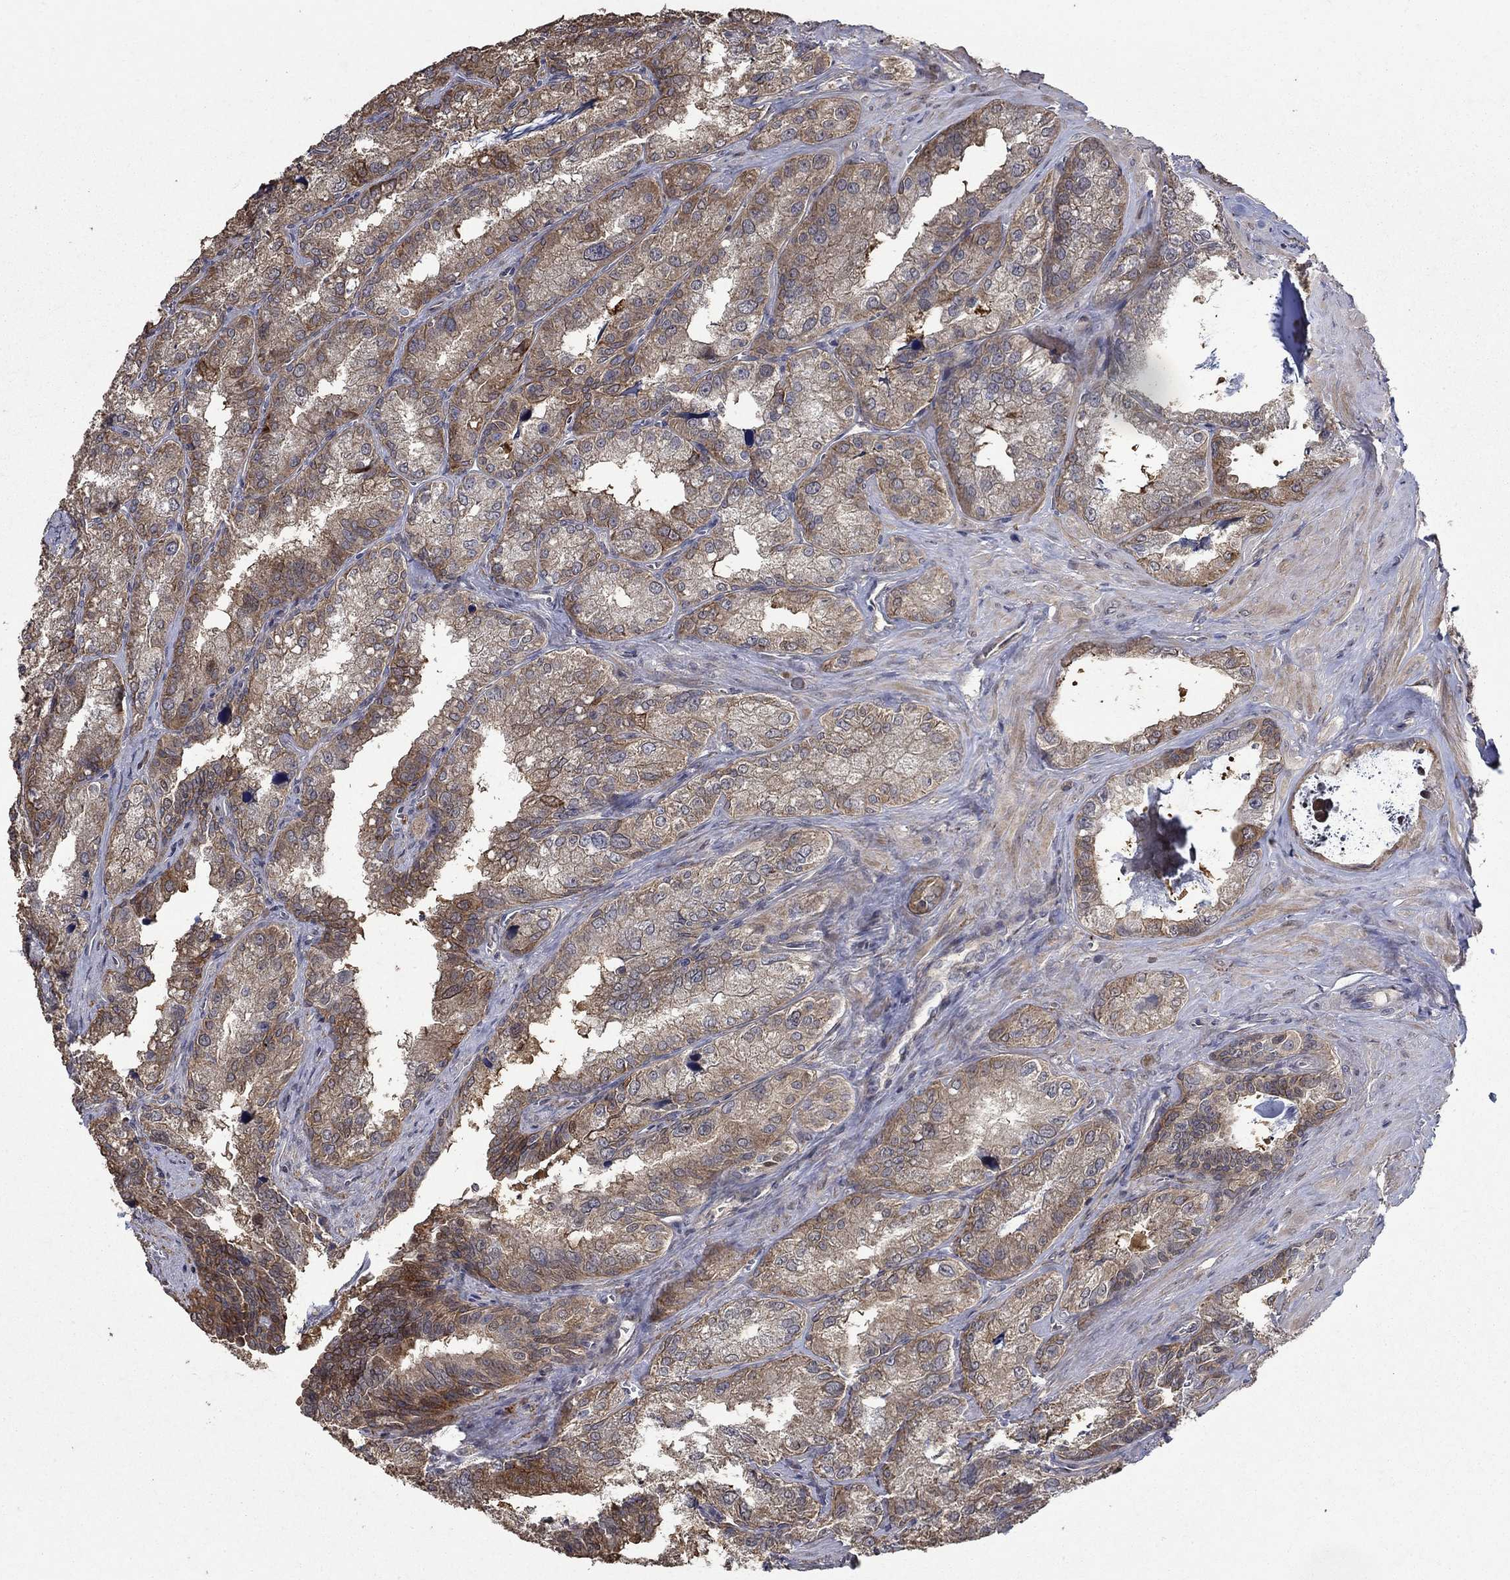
{"staining": {"intensity": "moderate", "quantity": "25%-75%", "location": "cytoplasmic/membranous"}, "tissue": "seminal vesicle", "cell_type": "Glandular cells", "image_type": "normal", "snomed": [{"axis": "morphology", "description": "Normal tissue, NOS"}, {"axis": "topography", "description": "Seminal veicle"}], "caption": "The image exhibits staining of normal seminal vesicle, revealing moderate cytoplasmic/membranous protein expression (brown color) within glandular cells.", "gene": "DVL1", "patient": {"sex": "male", "age": 57}}